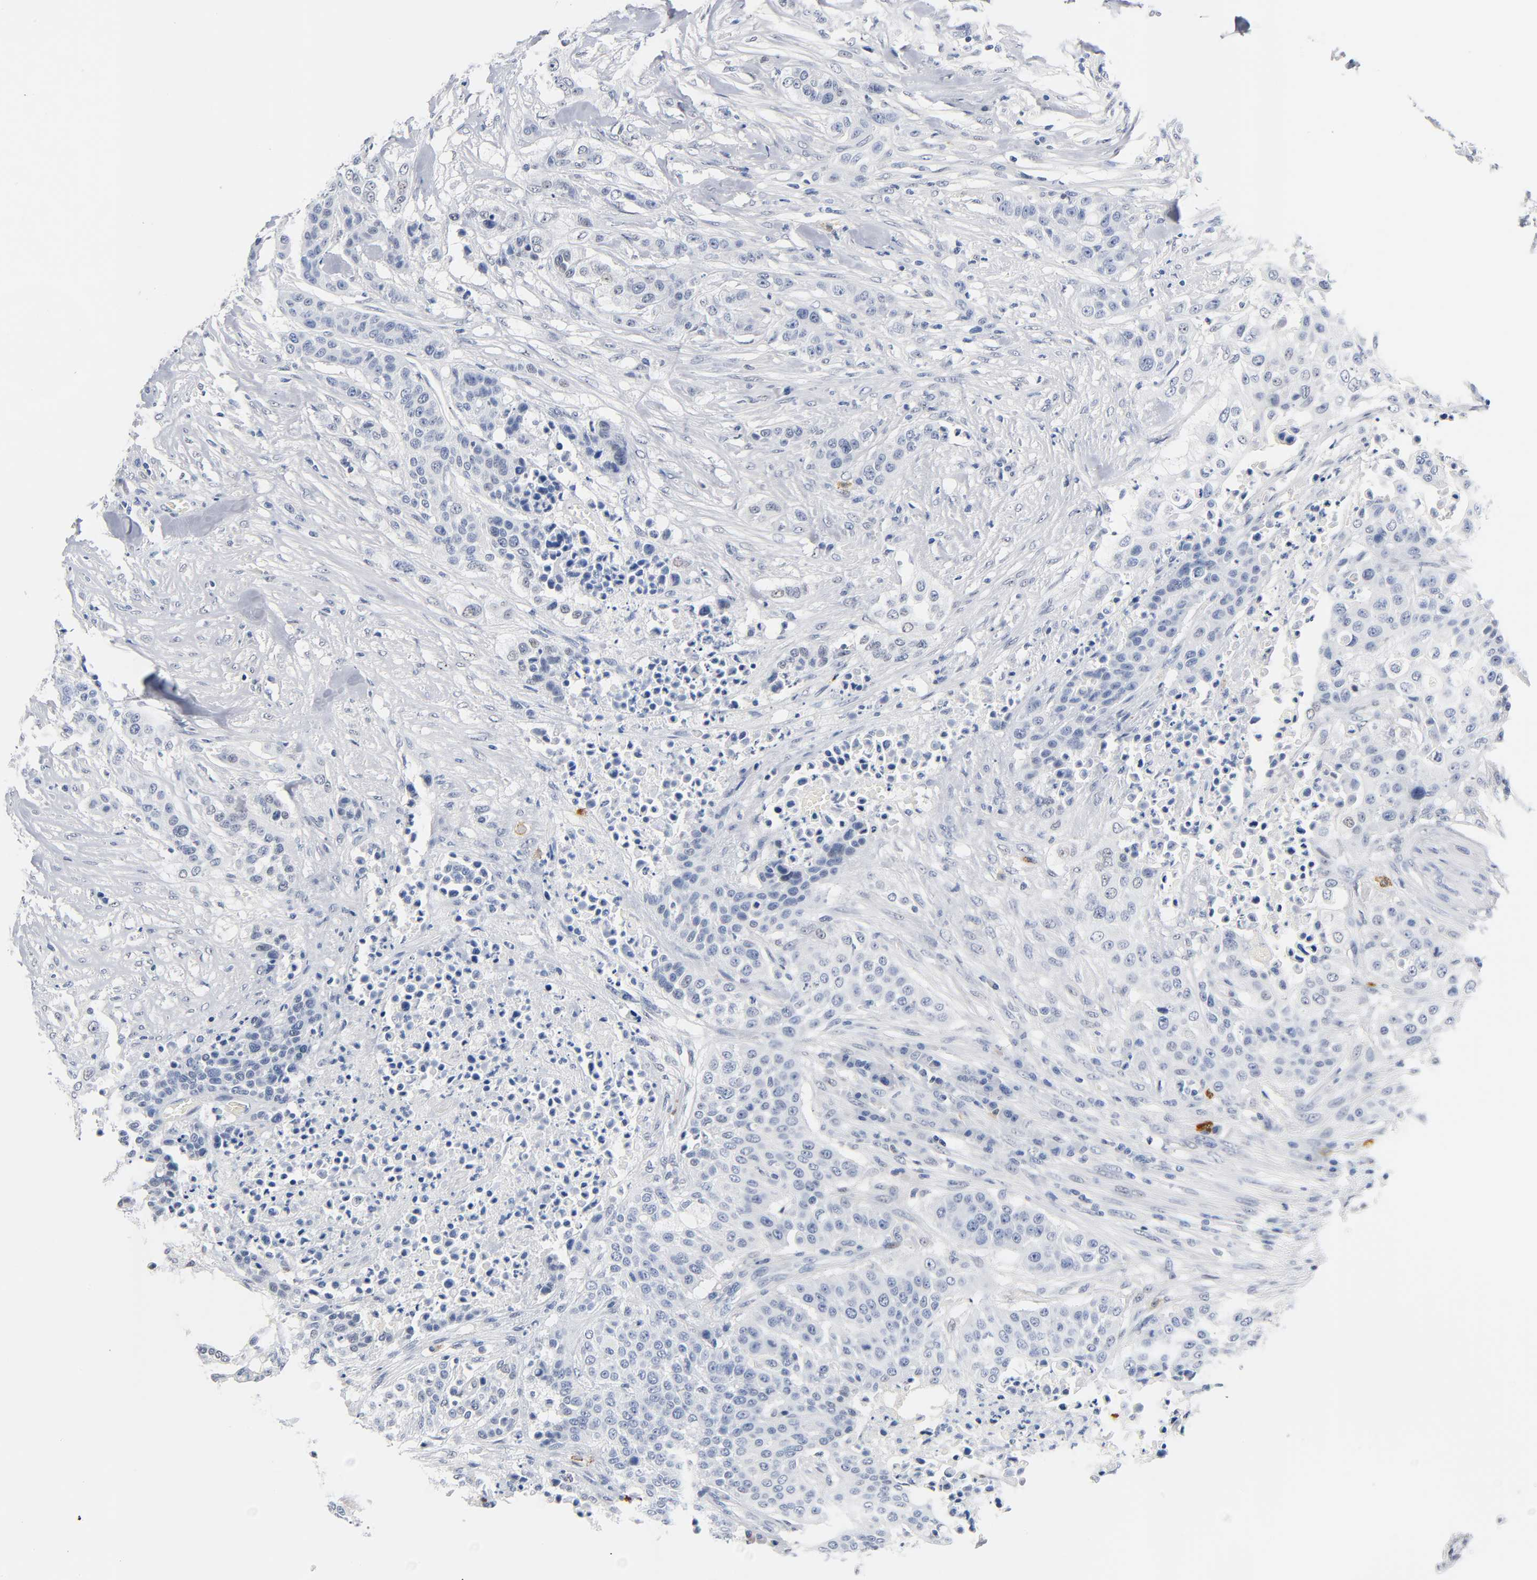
{"staining": {"intensity": "negative", "quantity": "none", "location": "none"}, "tissue": "urothelial cancer", "cell_type": "Tumor cells", "image_type": "cancer", "snomed": [{"axis": "morphology", "description": "Urothelial carcinoma, High grade"}, {"axis": "topography", "description": "Urinary bladder"}], "caption": "There is no significant staining in tumor cells of urothelial cancer.", "gene": "NAB2", "patient": {"sex": "male", "age": 74}}